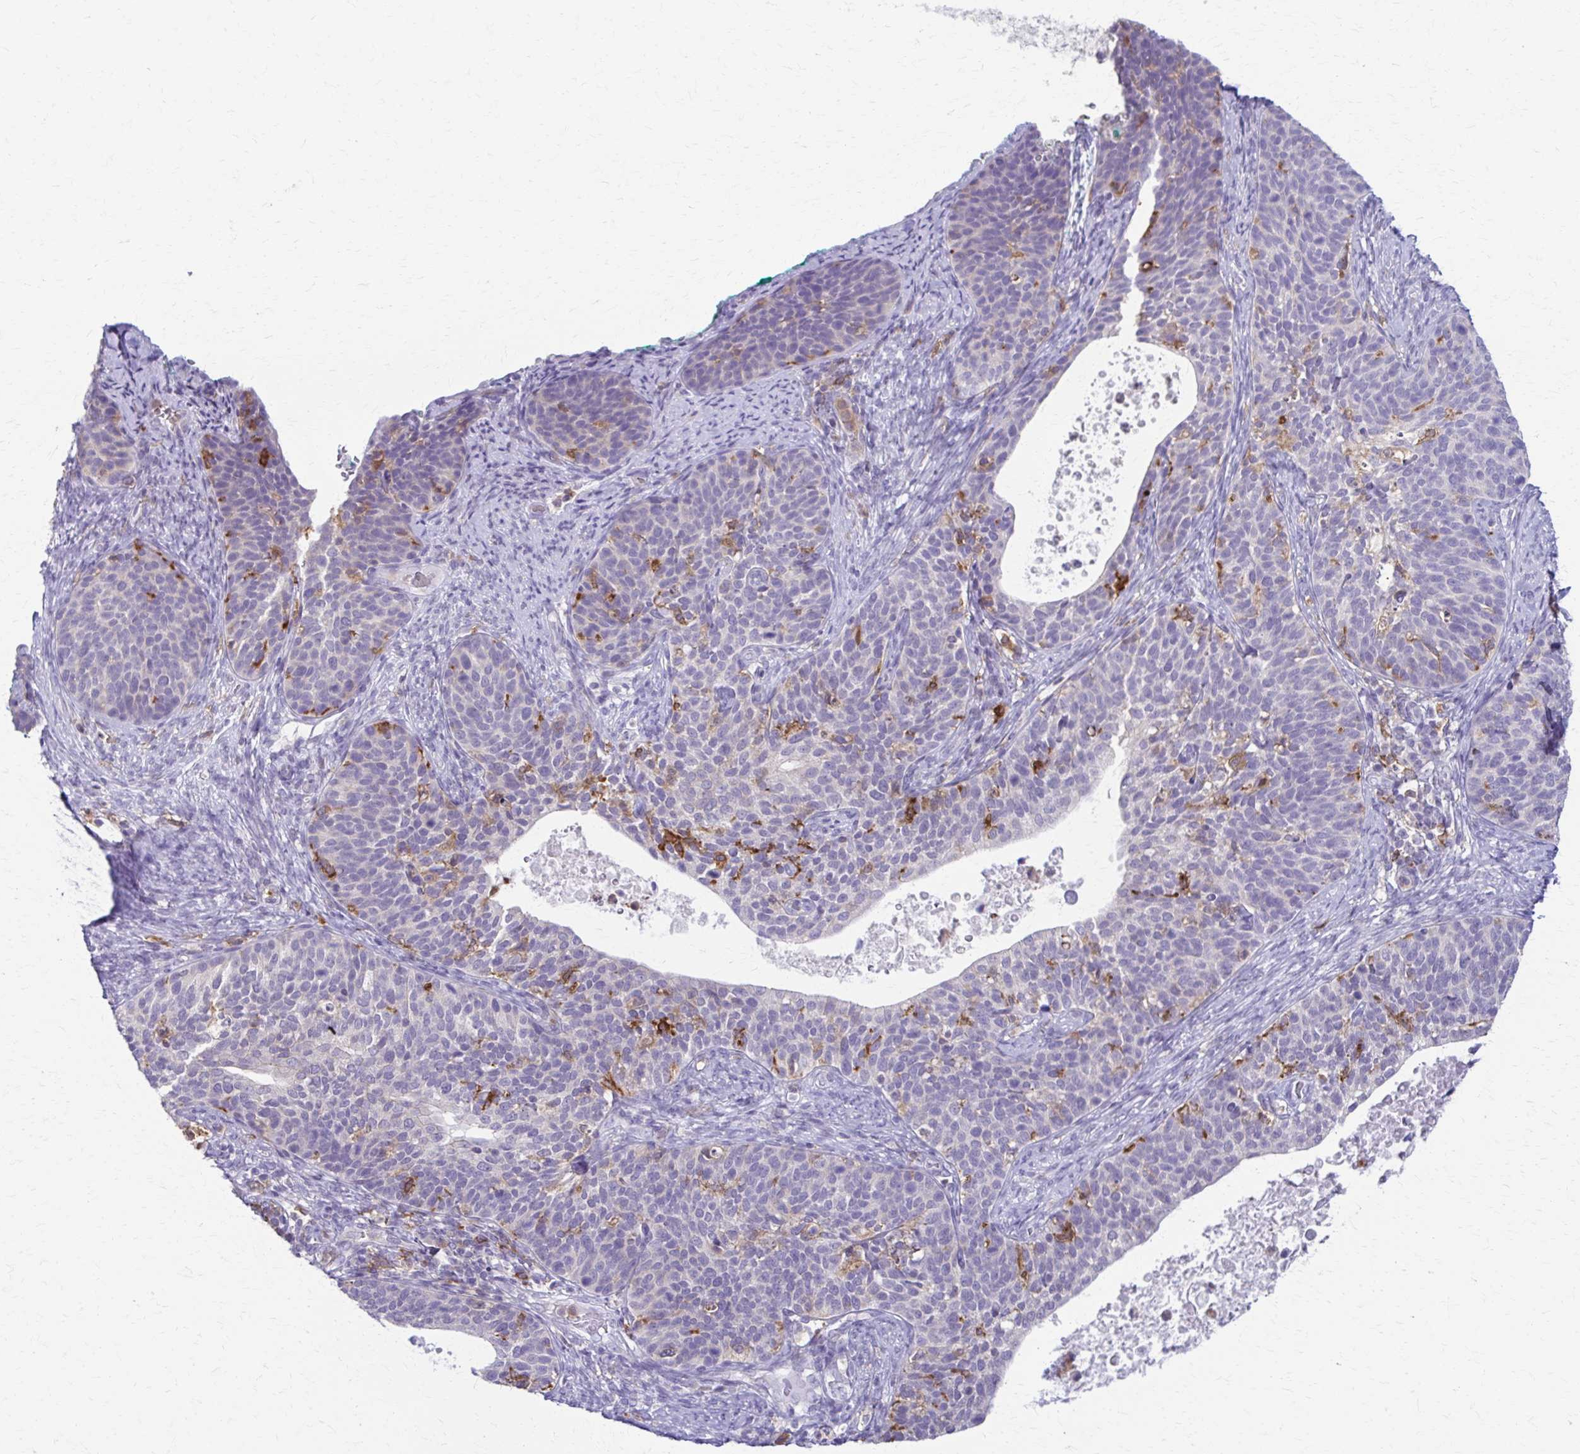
{"staining": {"intensity": "negative", "quantity": "none", "location": "none"}, "tissue": "cervical cancer", "cell_type": "Tumor cells", "image_type": "cancer", "snomed": [{"axis": "morphology", "description": "Squamous cell carcinoma, NOS"}, {"axis": "topography", "description": "Cervix"}], "caption": "Immunohistochemistry (IHC) of cervical squamous cell carcinoma displays no positivity in tumor cells.", "gene": "PIK3AP1", "patient": {"sex": "female", "age": 69}}